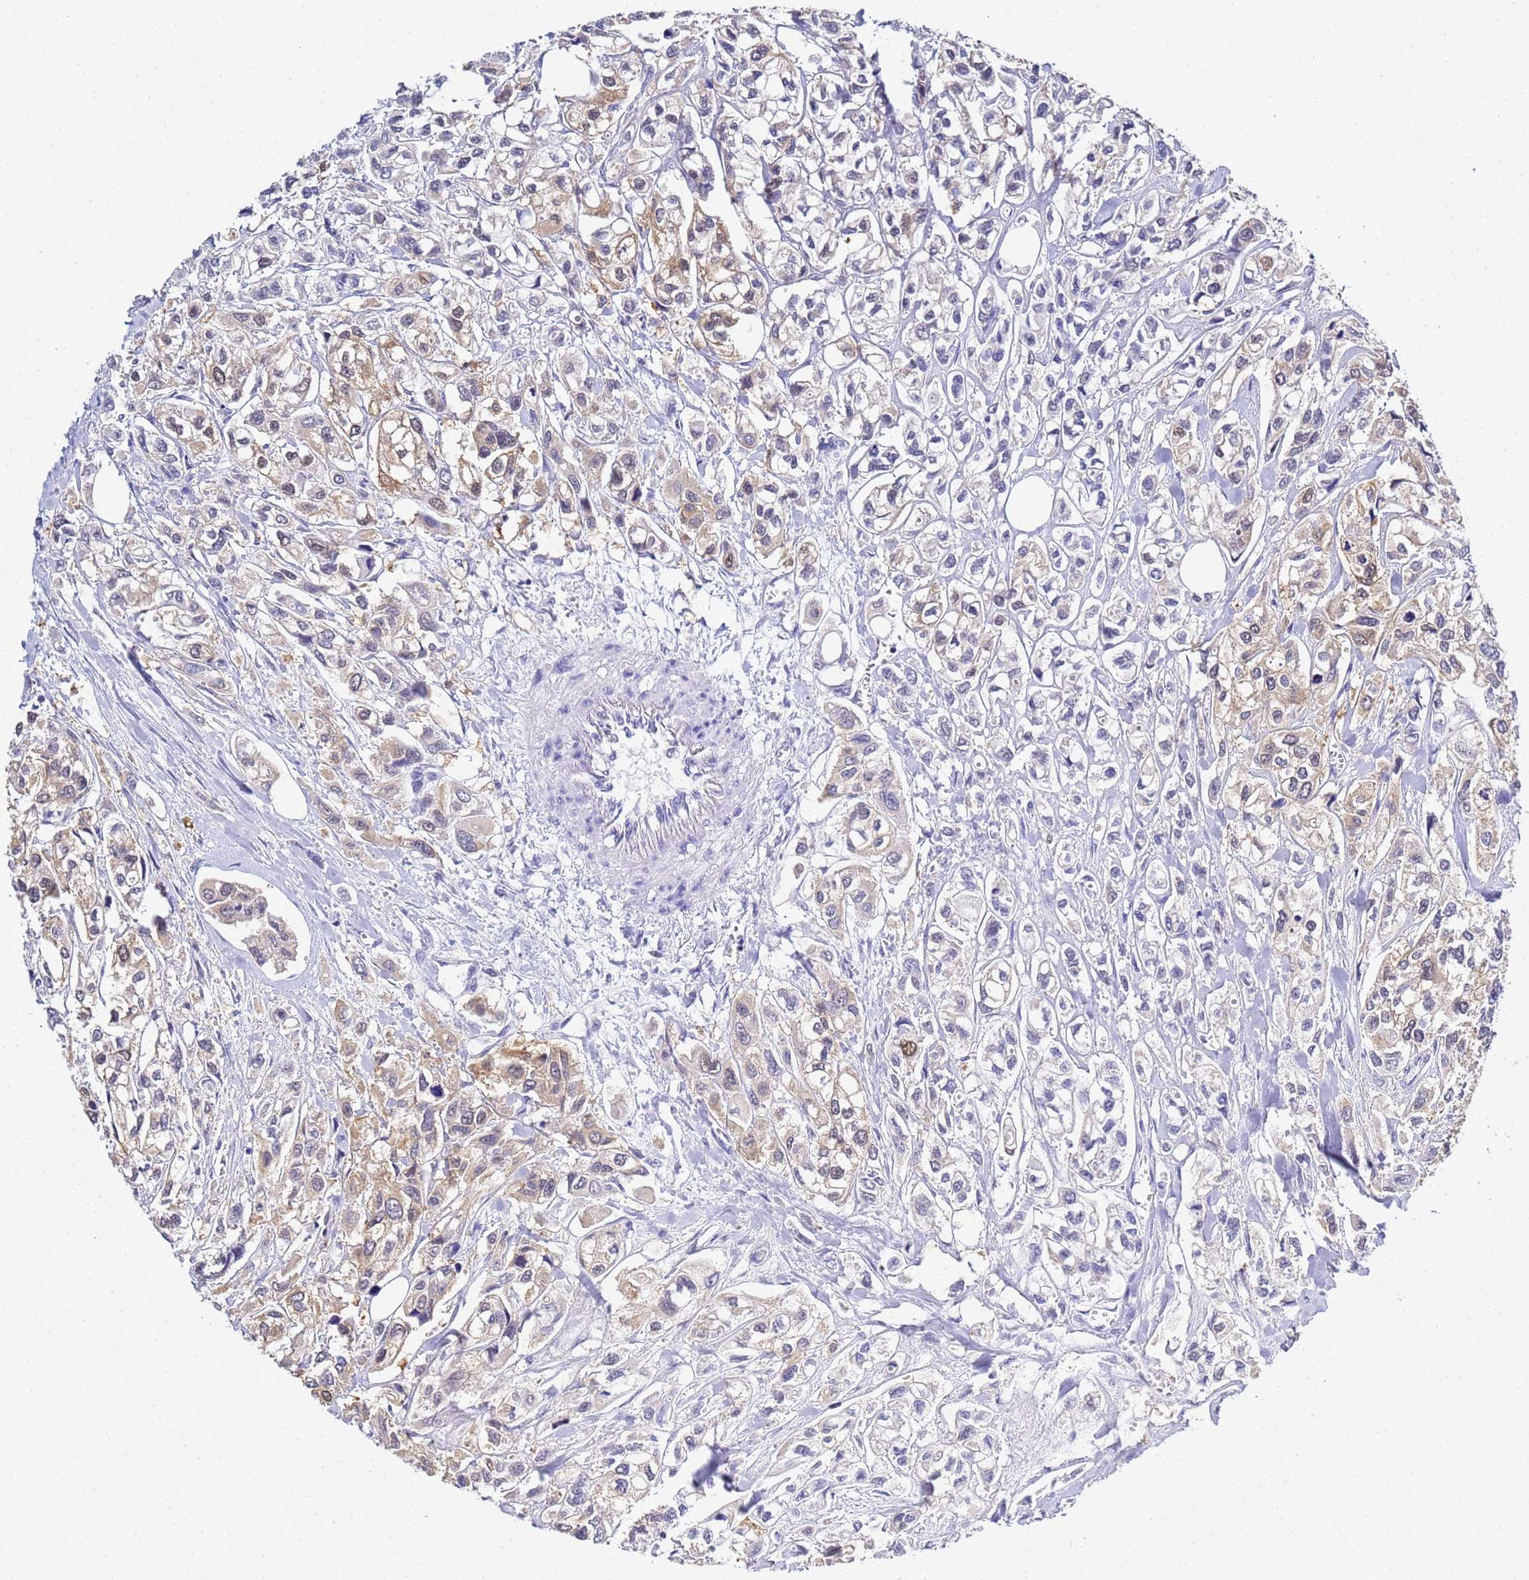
{"staining": {"intensity": "moderate", "quantity": "25%-75%", "location": "cytoplasmic/membranous"}, "tissue": "urothelial cancer", "cell_type": "Tumor cells", "image_type": "cancer", "snomed": [{"axis": "morphology", "description": "Urothelial carcinoma, High grade"}, {"axis": "topography", "description": "Urinary bladder"}], "caption": "Moderate cytoplasmic/membranous staining is present in about 25%-75% of tumor cells in urothelial cancer.", "gene": "ACTL6B", "patient": {"sex": "male", "age": 67}}